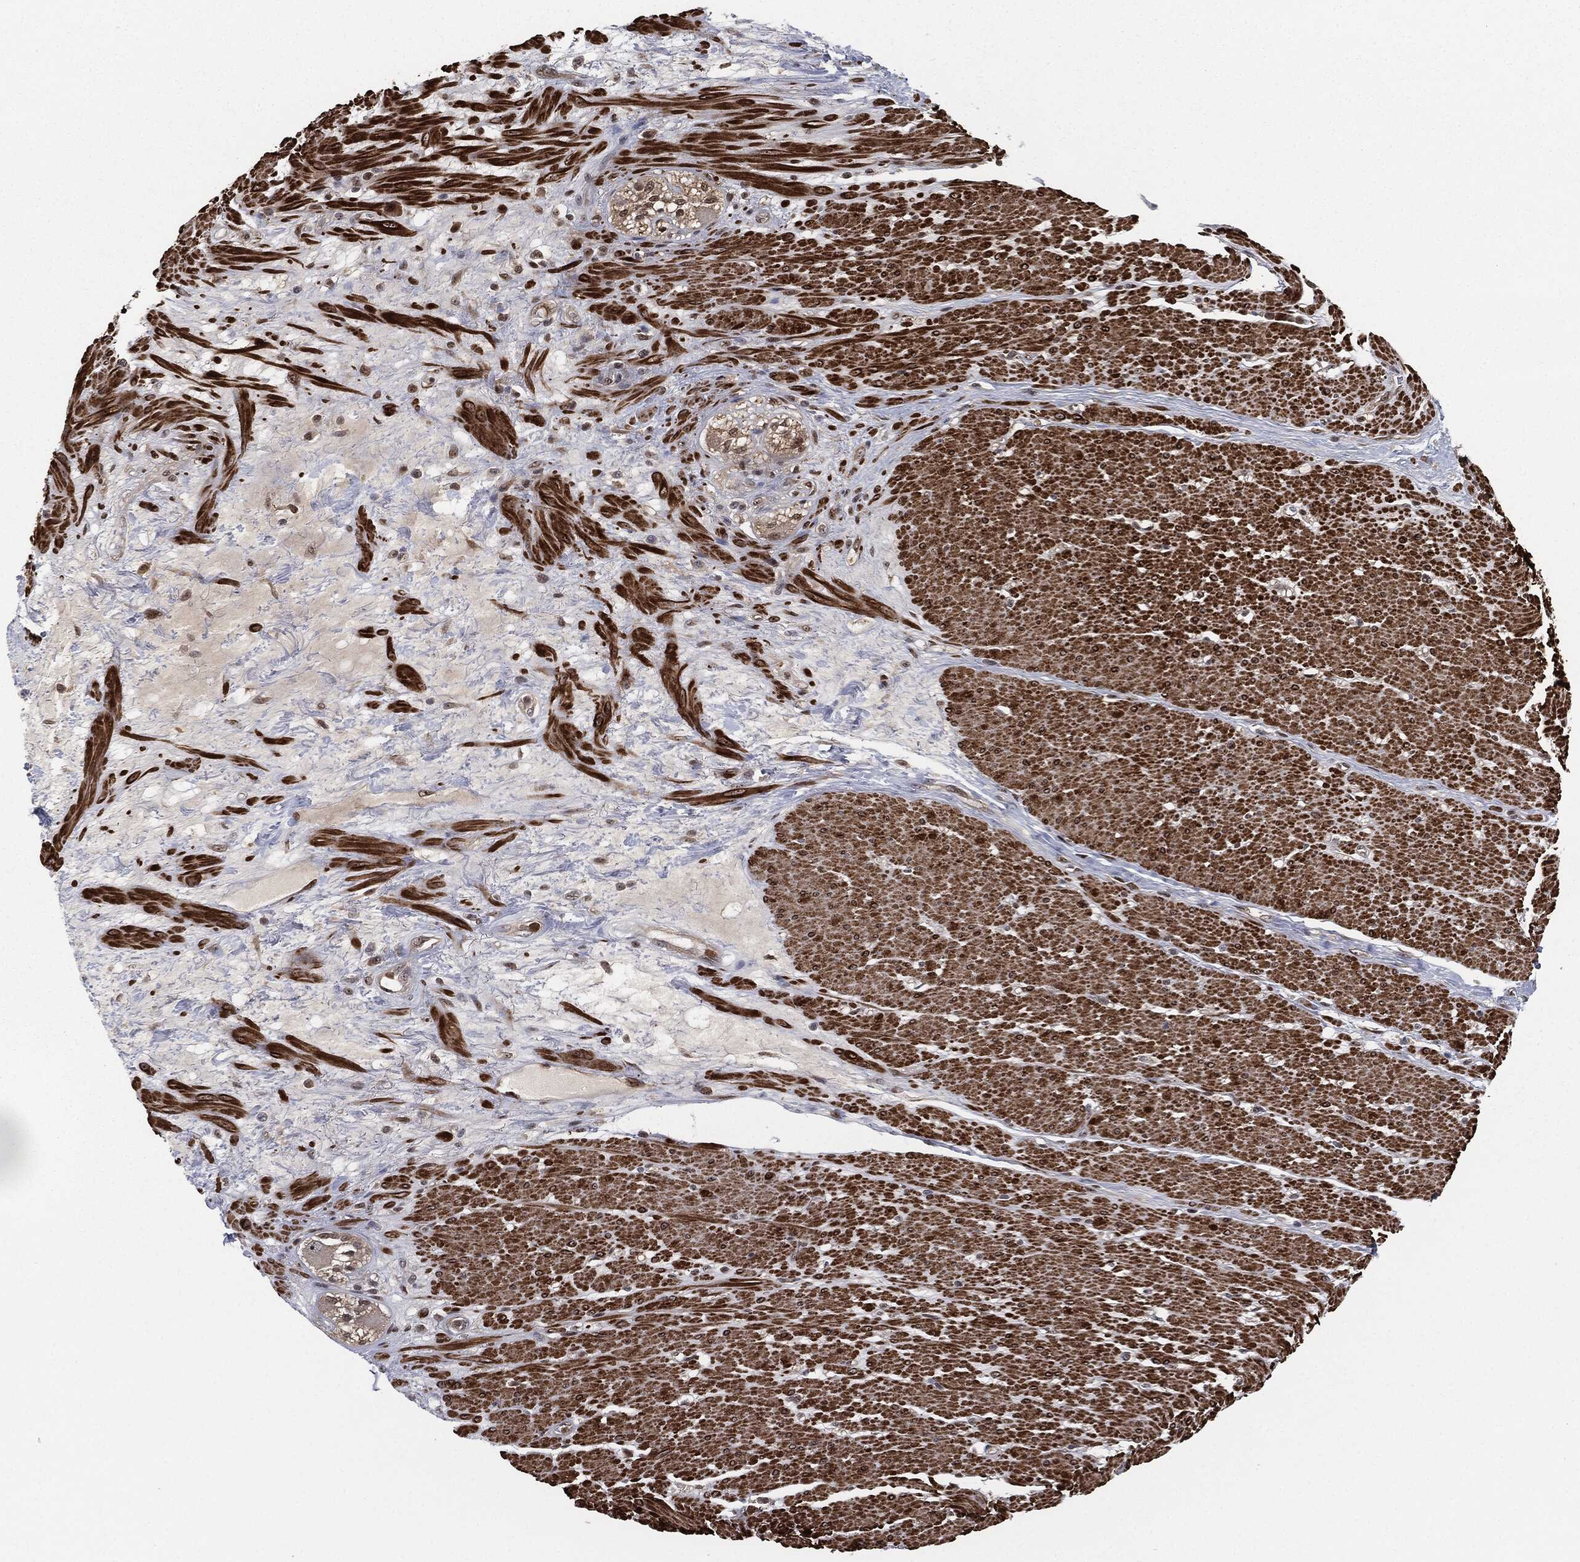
{"staining": {"intensity": "strong", "quantity": ">75%", "location": "cytoplasmic/membranous"}, "tissue": "smooth muscle", "cell_type": "Smooth muscle cells", "image_type": "normal", "snomed": [{"axis": "morphology", "description": "Normal tissue, NOS"}, {"axis": "topography", "description": "Soft tissue"}, {"axis": "topography", "description": "Smooth muscle"}], "caption": "Protein expression analysis of normal smooth muscle shows strong cytoplasmic/membranous positivity in approximately >75% of smooth muscle cells.", "gene": "CAPRIN2", "patient": {"sex": "male", "age": 72}}